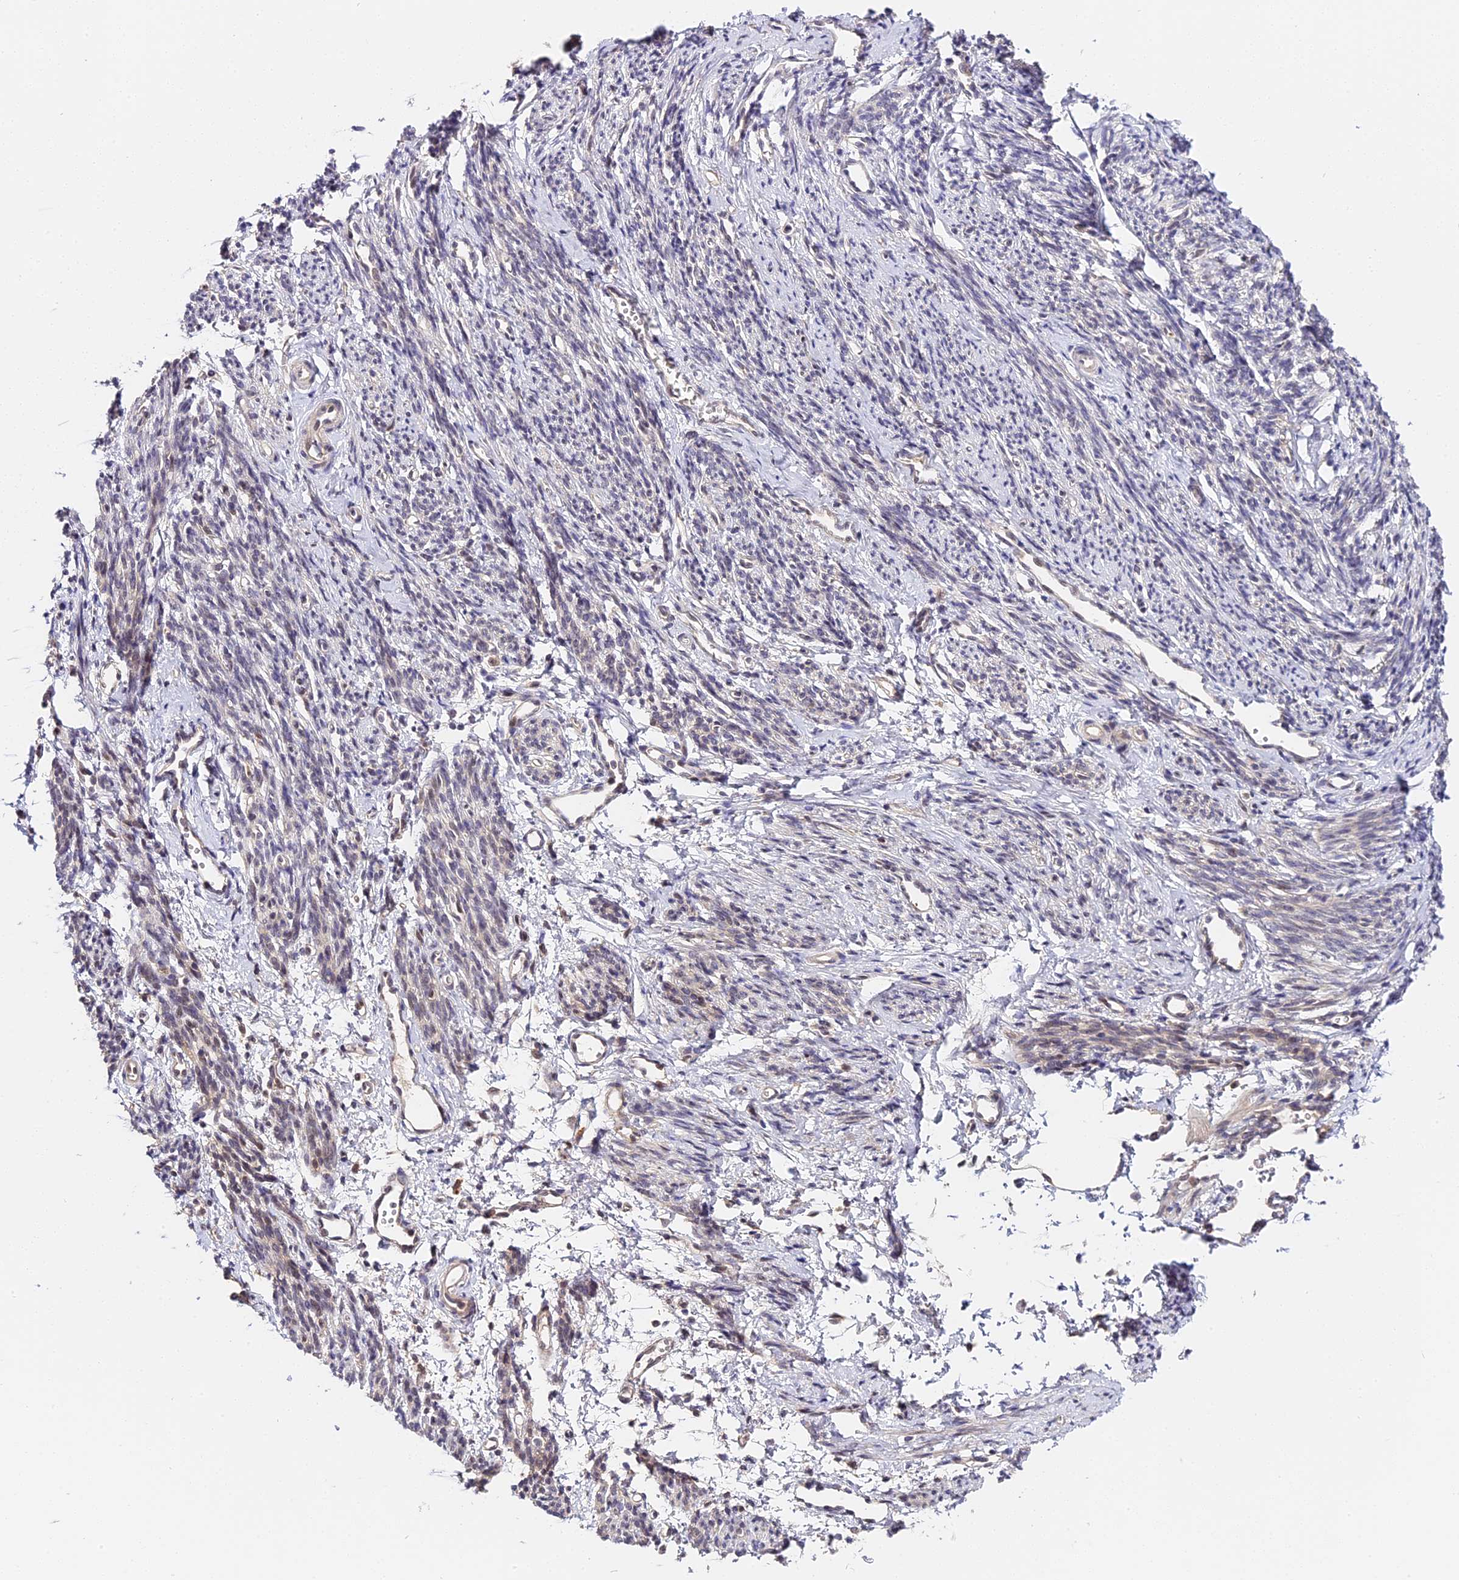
{"staining": {"intensity": "weak", "quantity": "25%-75%", "location": "cytoplasmic/membranous,nuclear"}, "tissue": "smooth muscle", "cell_type": "Smooth muscle cells", "image_type": "normal", "snomed": [{"axis": "morphology", "description": "Normal tissue, NOS"}, {"axis": "topography", "description": "Smooth muscle"}, {"axis": "topography", "description": "Uterus"}], "caption": "This is an image of immunohistochemistry (IHC) staining of normal smooth muscle, which shows weak positivity in the cytoplasmic/membranous,nuclear of smooth muscle cells.", "gene": "IMPACT", "patient": {"sex": "female", "age": 59}}